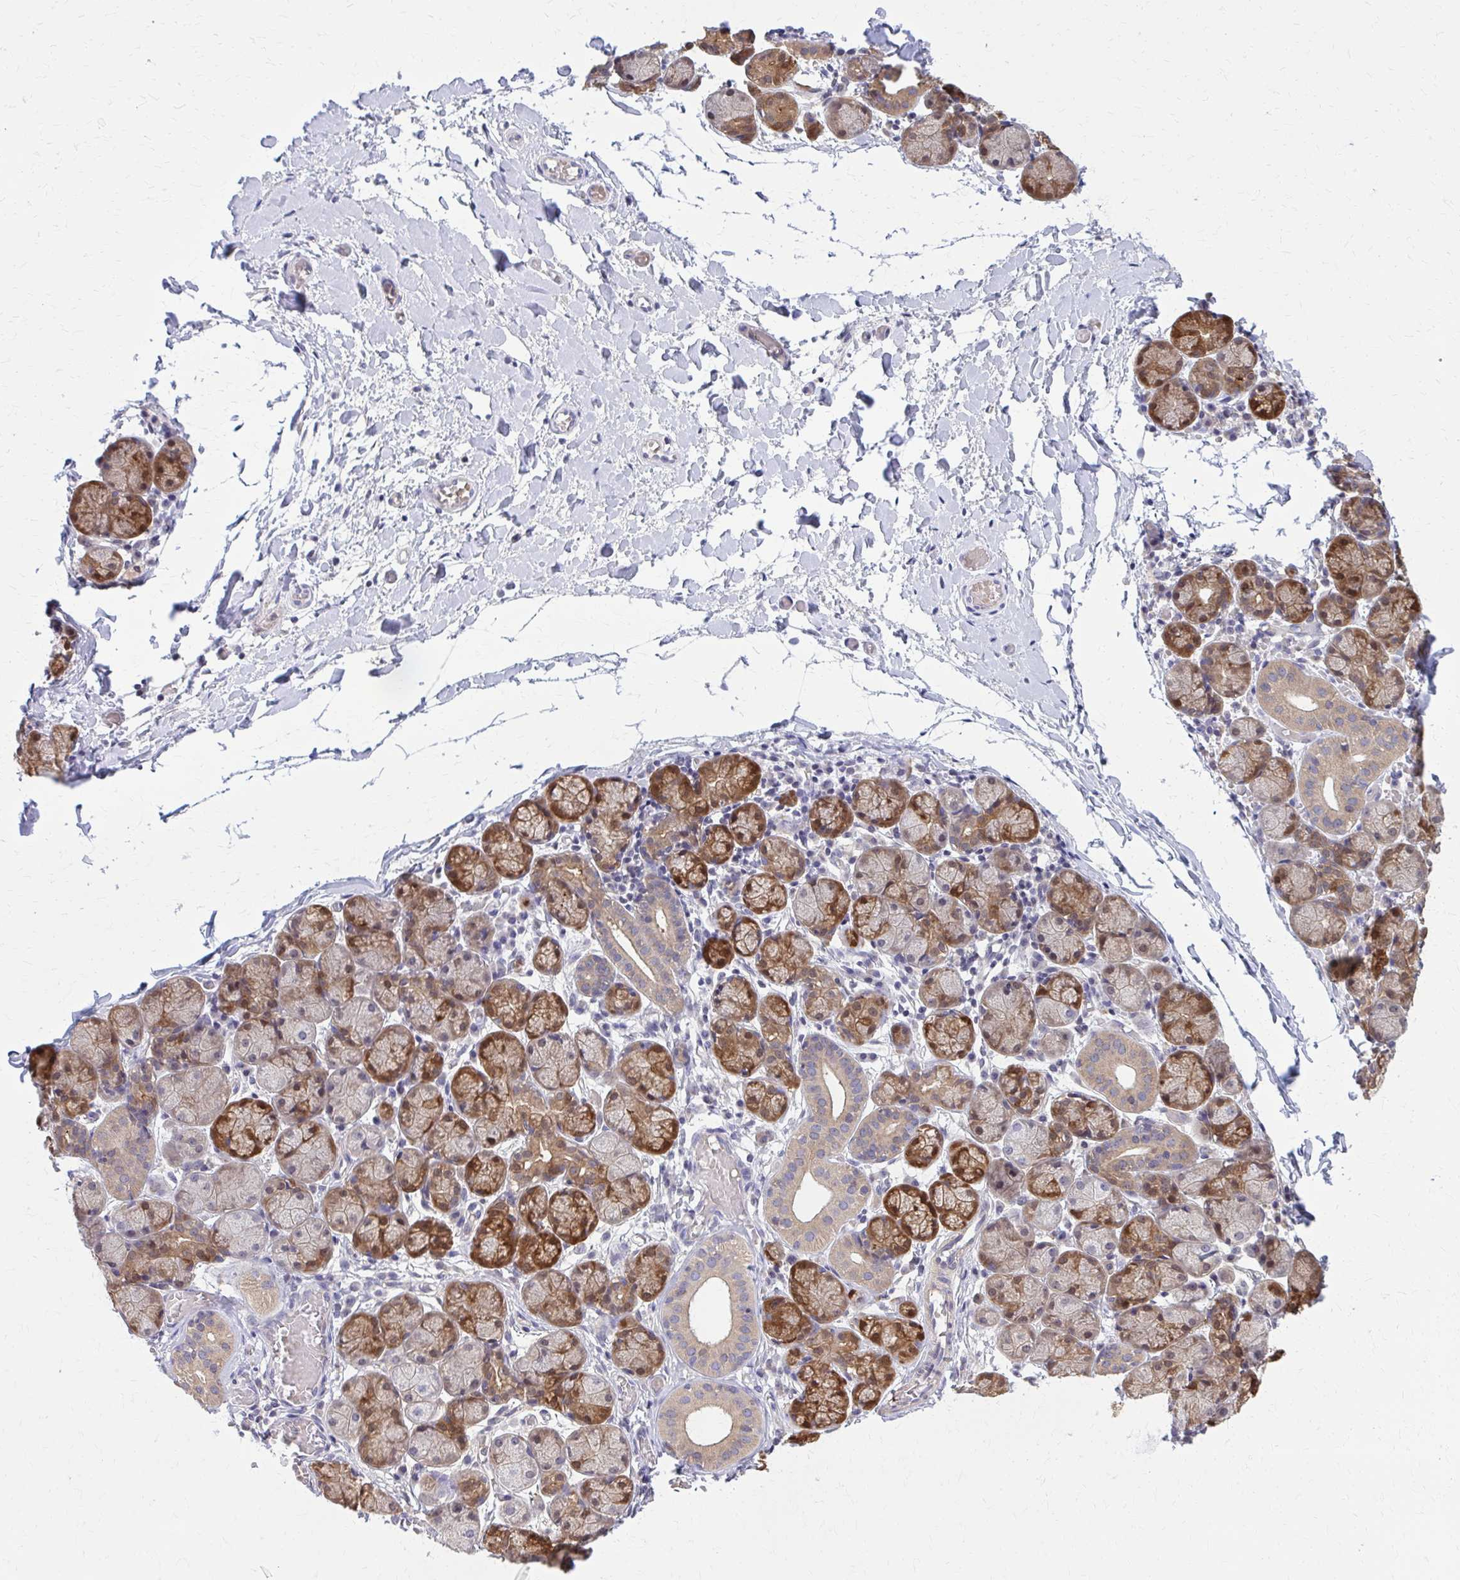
{"staining": {"intensity": "strong", "quantity": "25%-75%", "location": "cytoplasmic/membranous"}, "tissue": "salivary gland", "cell_type": "Glandular cells", "image_type": "normal", "snomed": [{"axis": "morphology", "description": "Normal tissue, NOS"}, {"axis": "topography", "description": "Salivary gland"}], "caption": "Immunohistochemistry (IHC) micrograph of benign salivary gland: salivary gland stained using immunohistochemistry (IHC) reveals high levels of strong protein expression localized specifically in the cytoplasmic/membranous of glandular cells, appearing as a cytoplasmic/membranous brown color.", "gene": "DBI", "patient": {"sex": "female", "age": 24}}